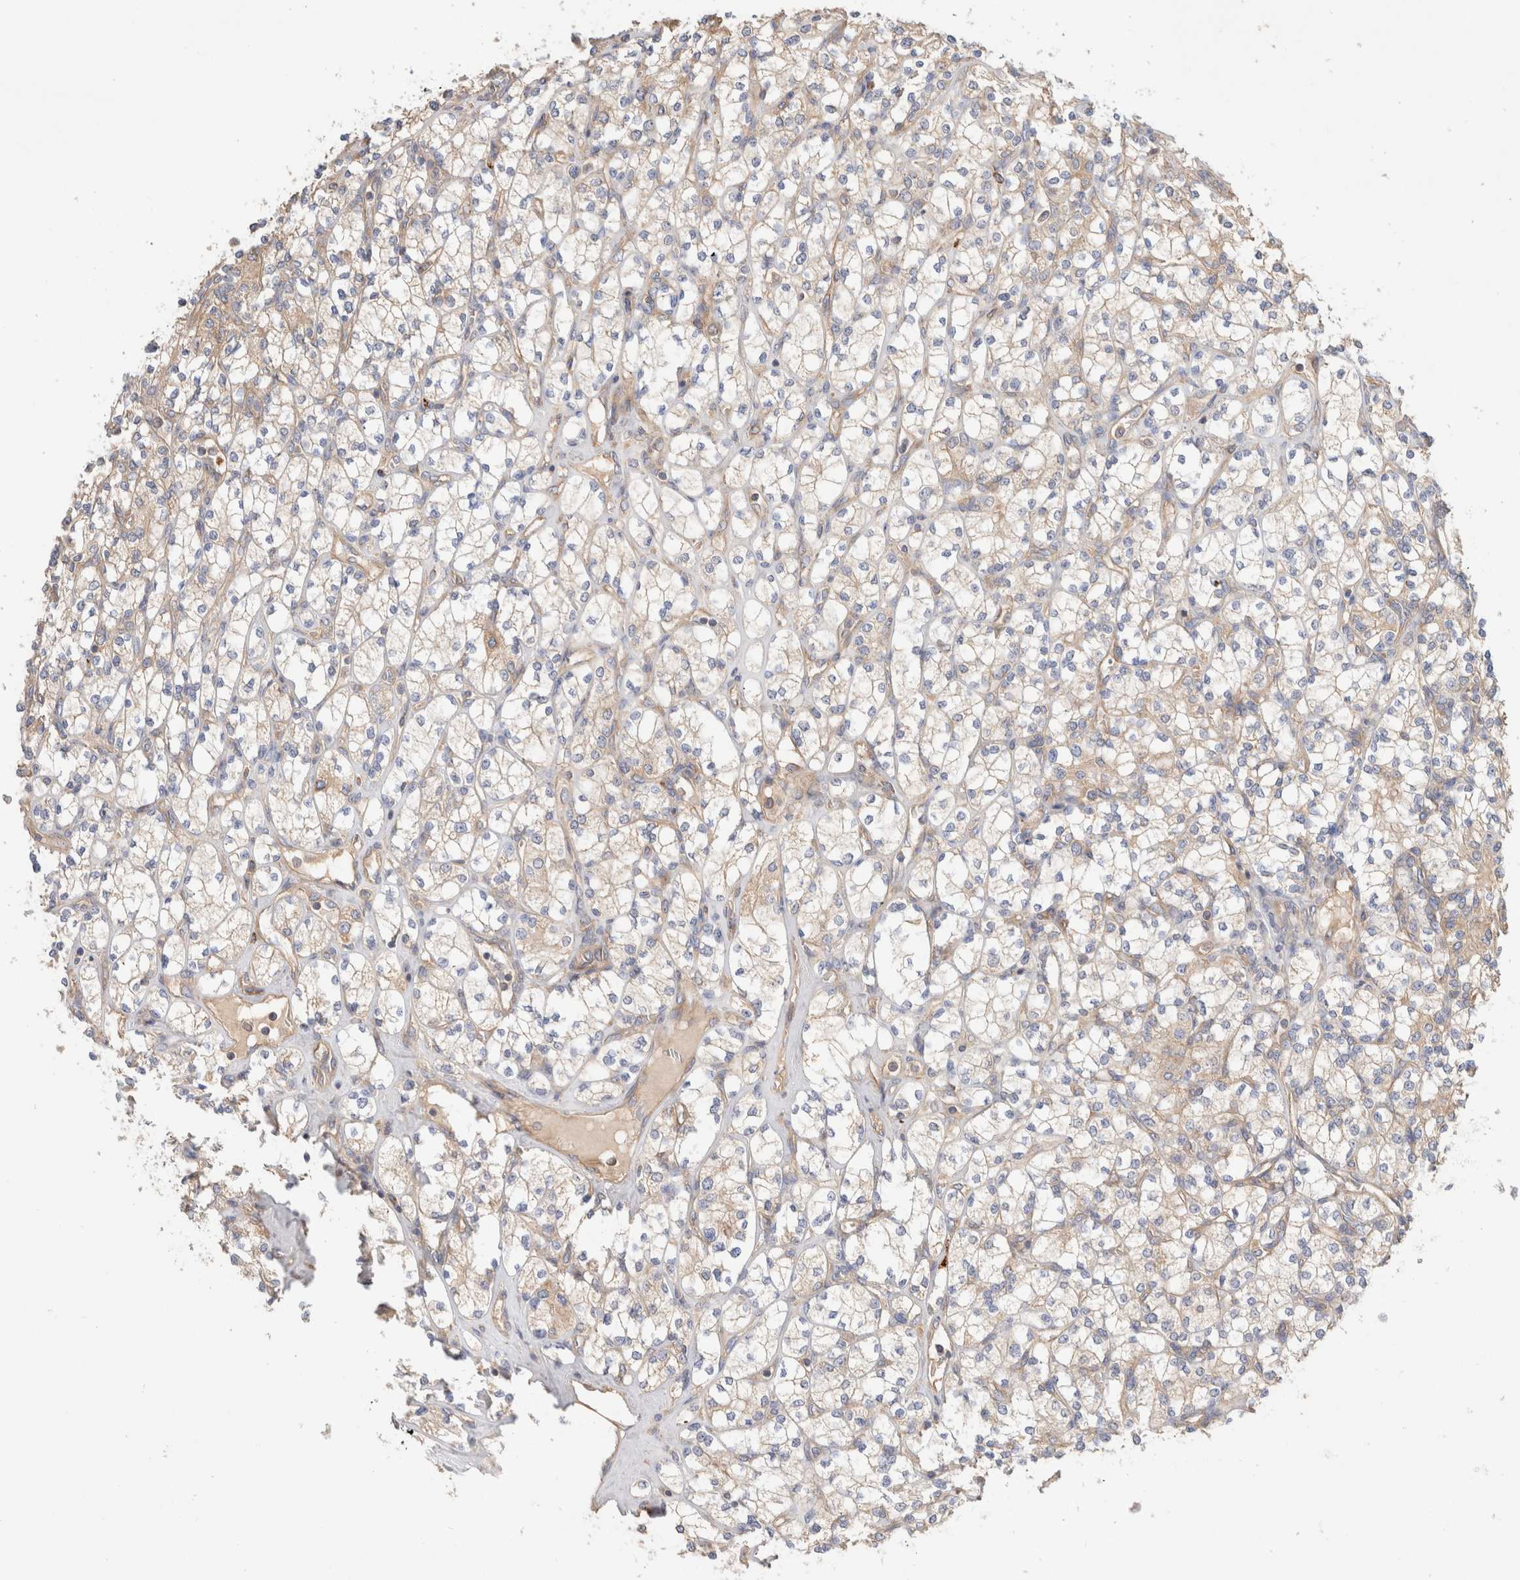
{"staining": {"intensity": "weak", "quantity": "25%-75%", "location": "cytoplasmic/membranous"}, "tissue": "renal cancer", "cell_type": "Tumor cells", "image_type": "cancer", "snomed": [{"axis": "morphology", "description": "Adenocarcinoma, NOS"}, {"axis": "topography", "description": "Kidney"}], "caption": "Immunohistochemistry (IHC) (DAB) staining of renal cancer (adenocarcinoma) displays weak cytoplasmic/membranous protein expression in approximately 25%-75% of tumor cells.", "gene": "B3GNTL1", "patient": {"sex": "male", "age": 77}}